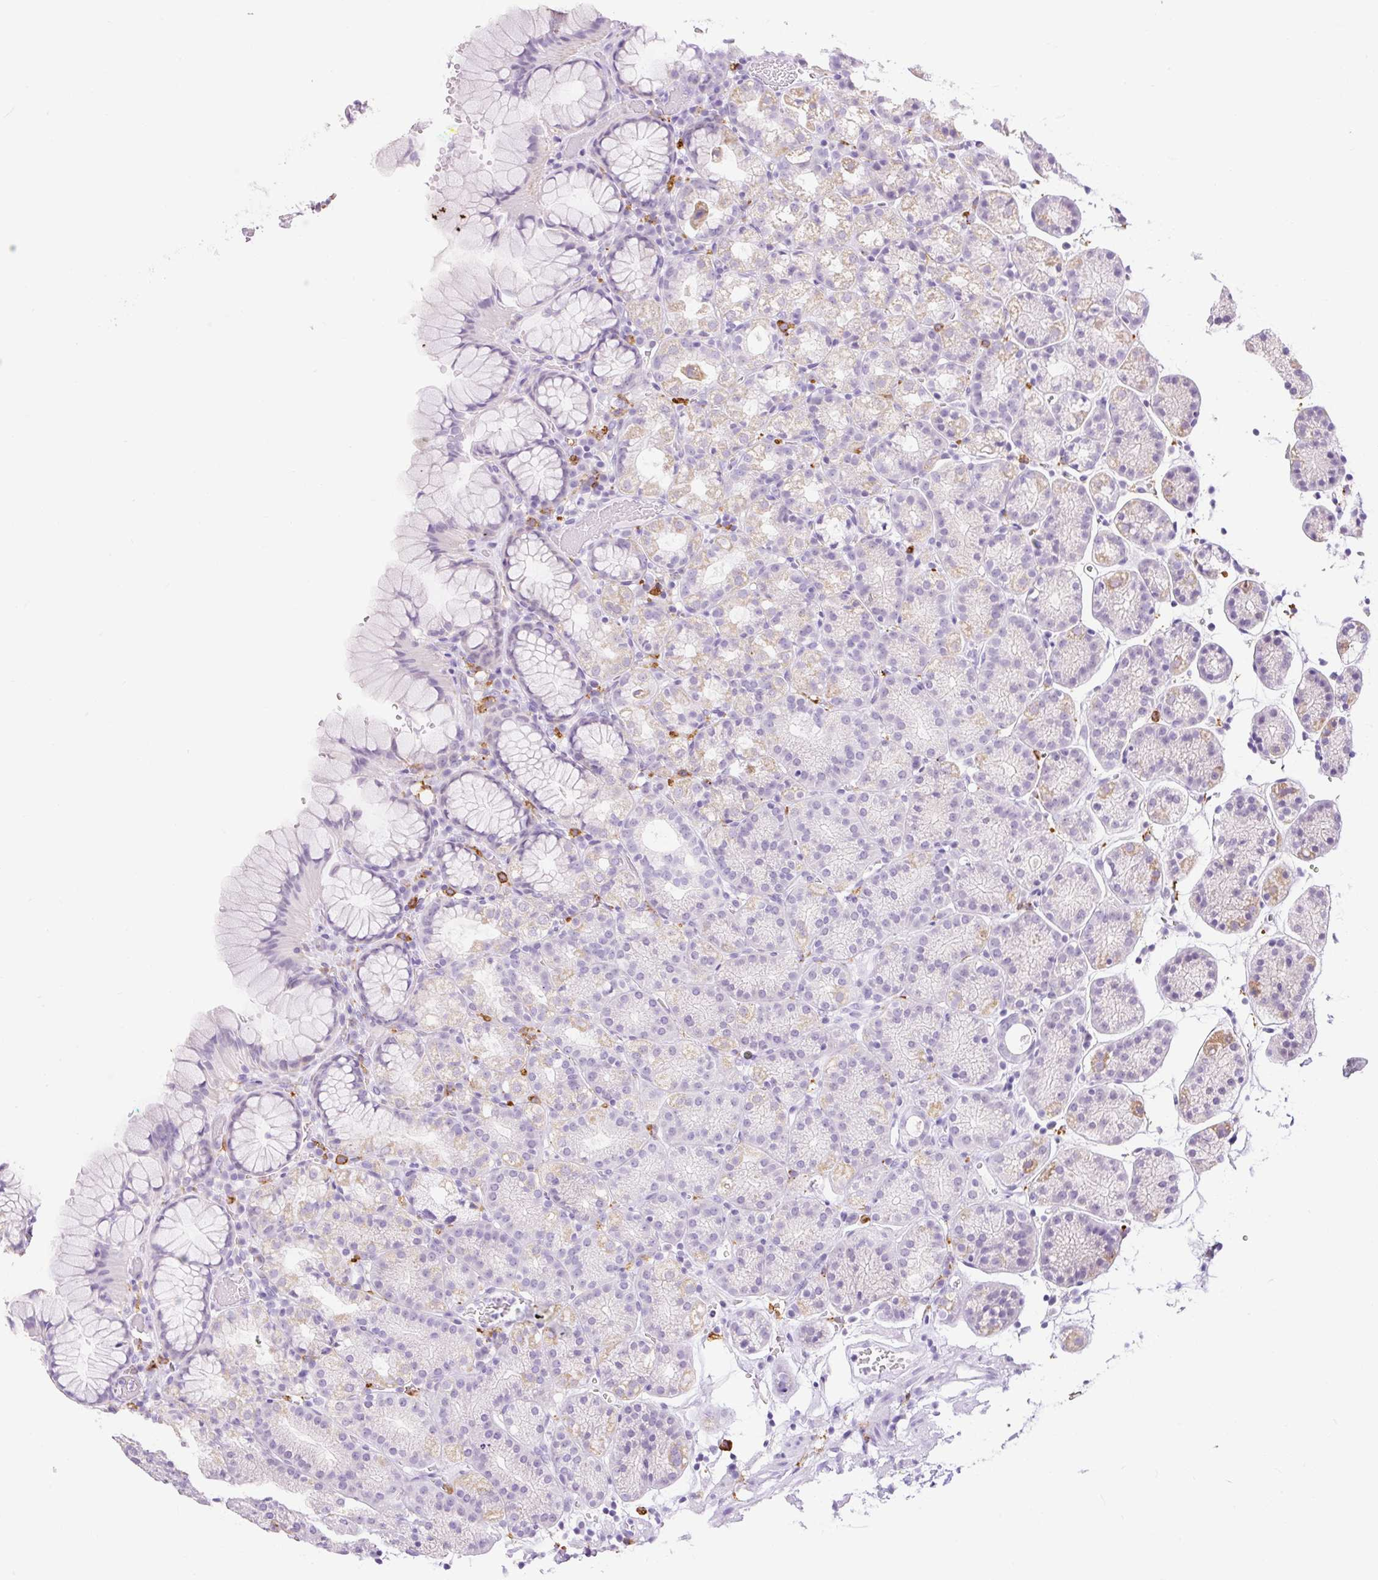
{"staining": {"intensity": "moderate", "quantity": "<25%", "location": "cytoplasmic/membranous"}, "tissue": "stomach", "cell_type": "Glandular cells", "image_type": "normal", "snomed": [{"axis": "morphology", "description": "Normal tissue, NOS"}, {"axis": "topography", "description": "Stomach, upper"}], "caption": "A histopathology image of human stomach stained for a protein shows moderate cytoplasmic/membranous brown staining in glandular cells. (brown staining indicates protein expression, while blue staining denotes nuclei).", "gene": "SIGLEC1", "patient": {"sex": "female", "age": 81}}